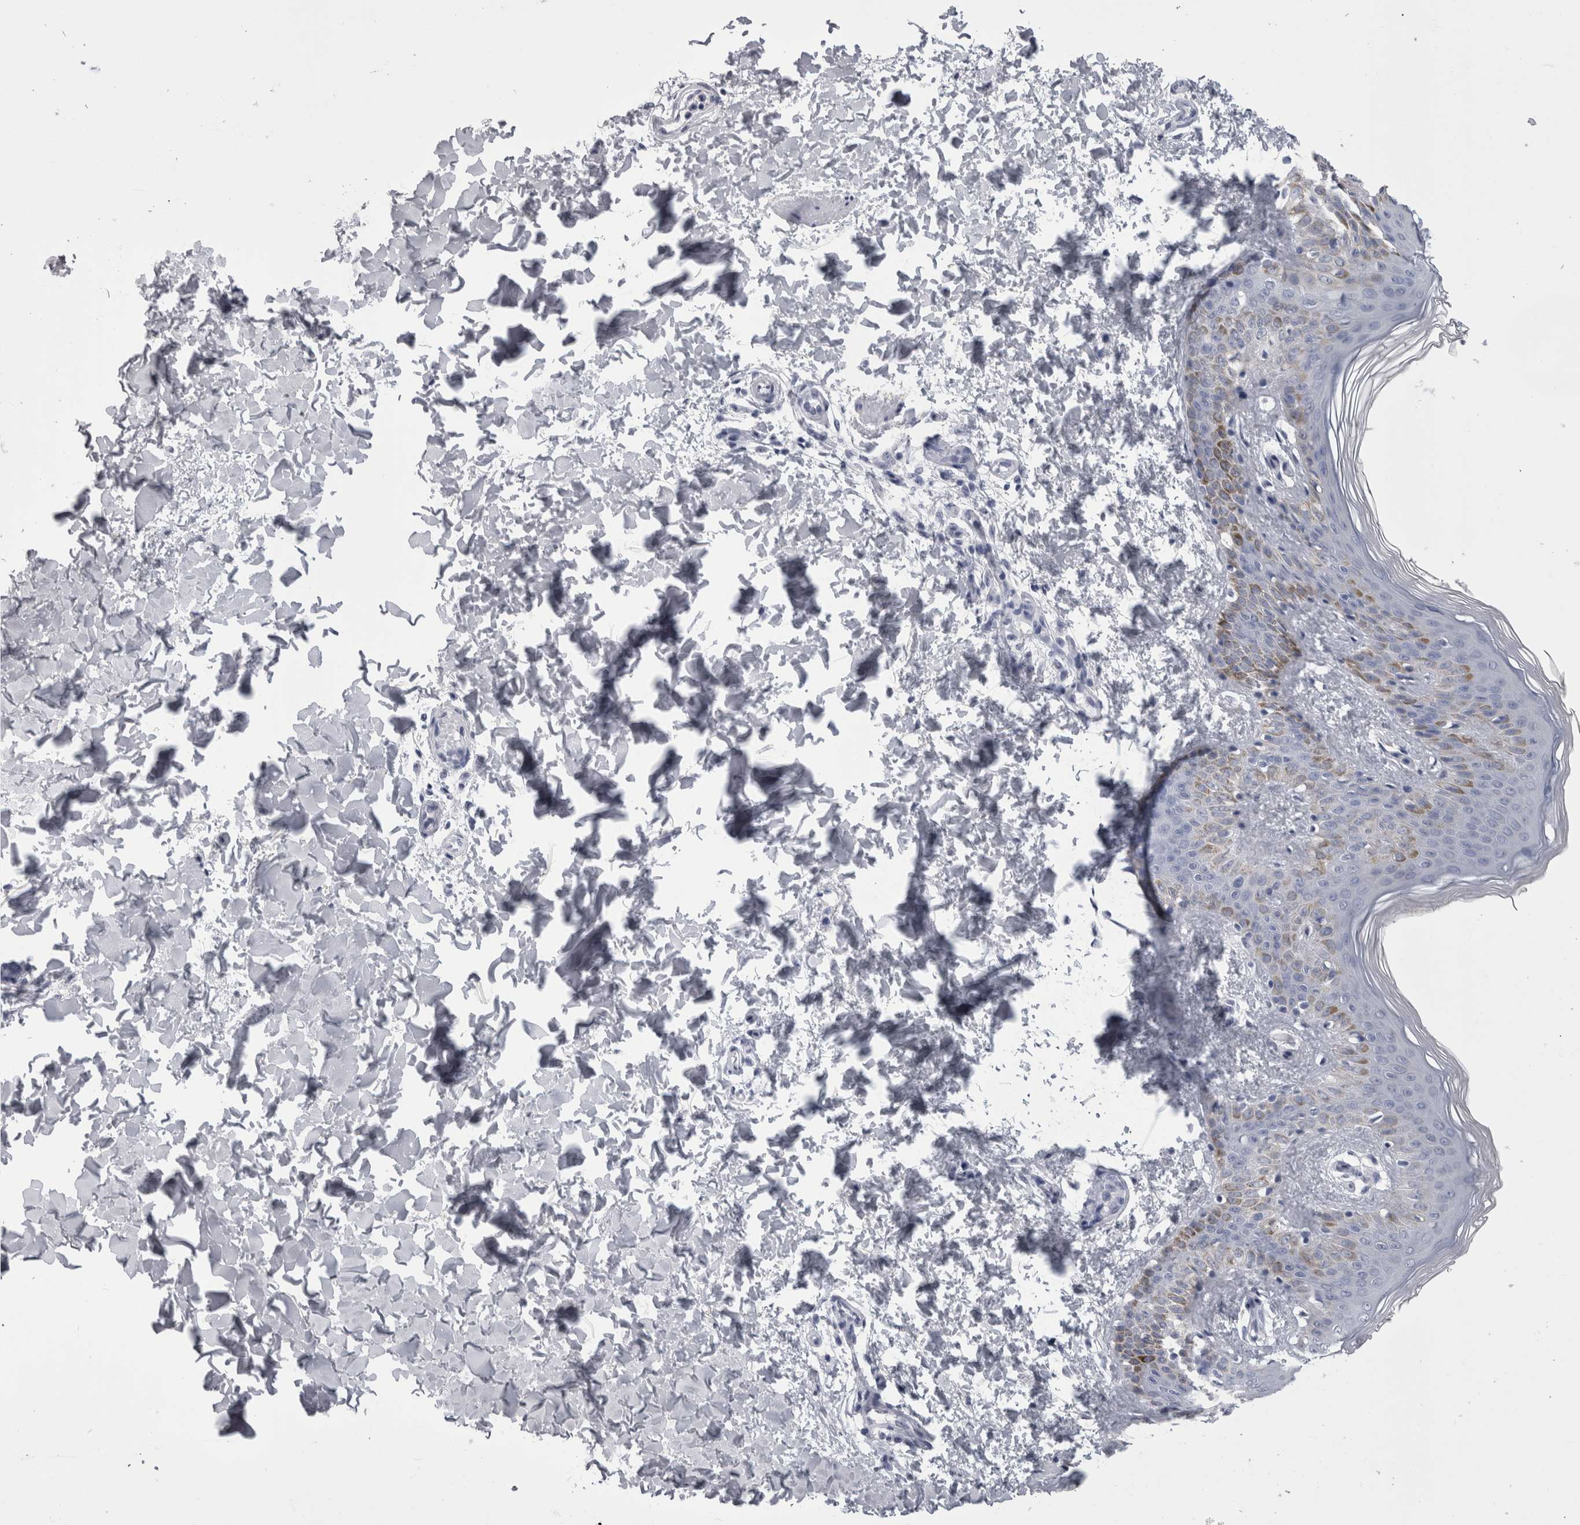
{"staining": {"intensity": "negative", "quantity": "none", "location": "none"}, "tissue": "skin", "cell_type": "Fibroblasts", "image_type": "normal", "snomed": [{"axis": "morphology", "description": "Normal tissue, NOS"}, {"axis": "morphology", "description": "Neoplasm, benign, NOS"}, {"axis": "topography", "description": "Skin"}, {"axis": "topography", "description": "Soft tissue"}], "caption": "The immunohistochemistry micrograph has no significant staining in fibroblasts of skin. (DAB immunohistochemistry (IHC) visualized using brightfield microscopy, high magnification).", "gene": "AFMID", "patient": {"sex": "male", "age": 26}}